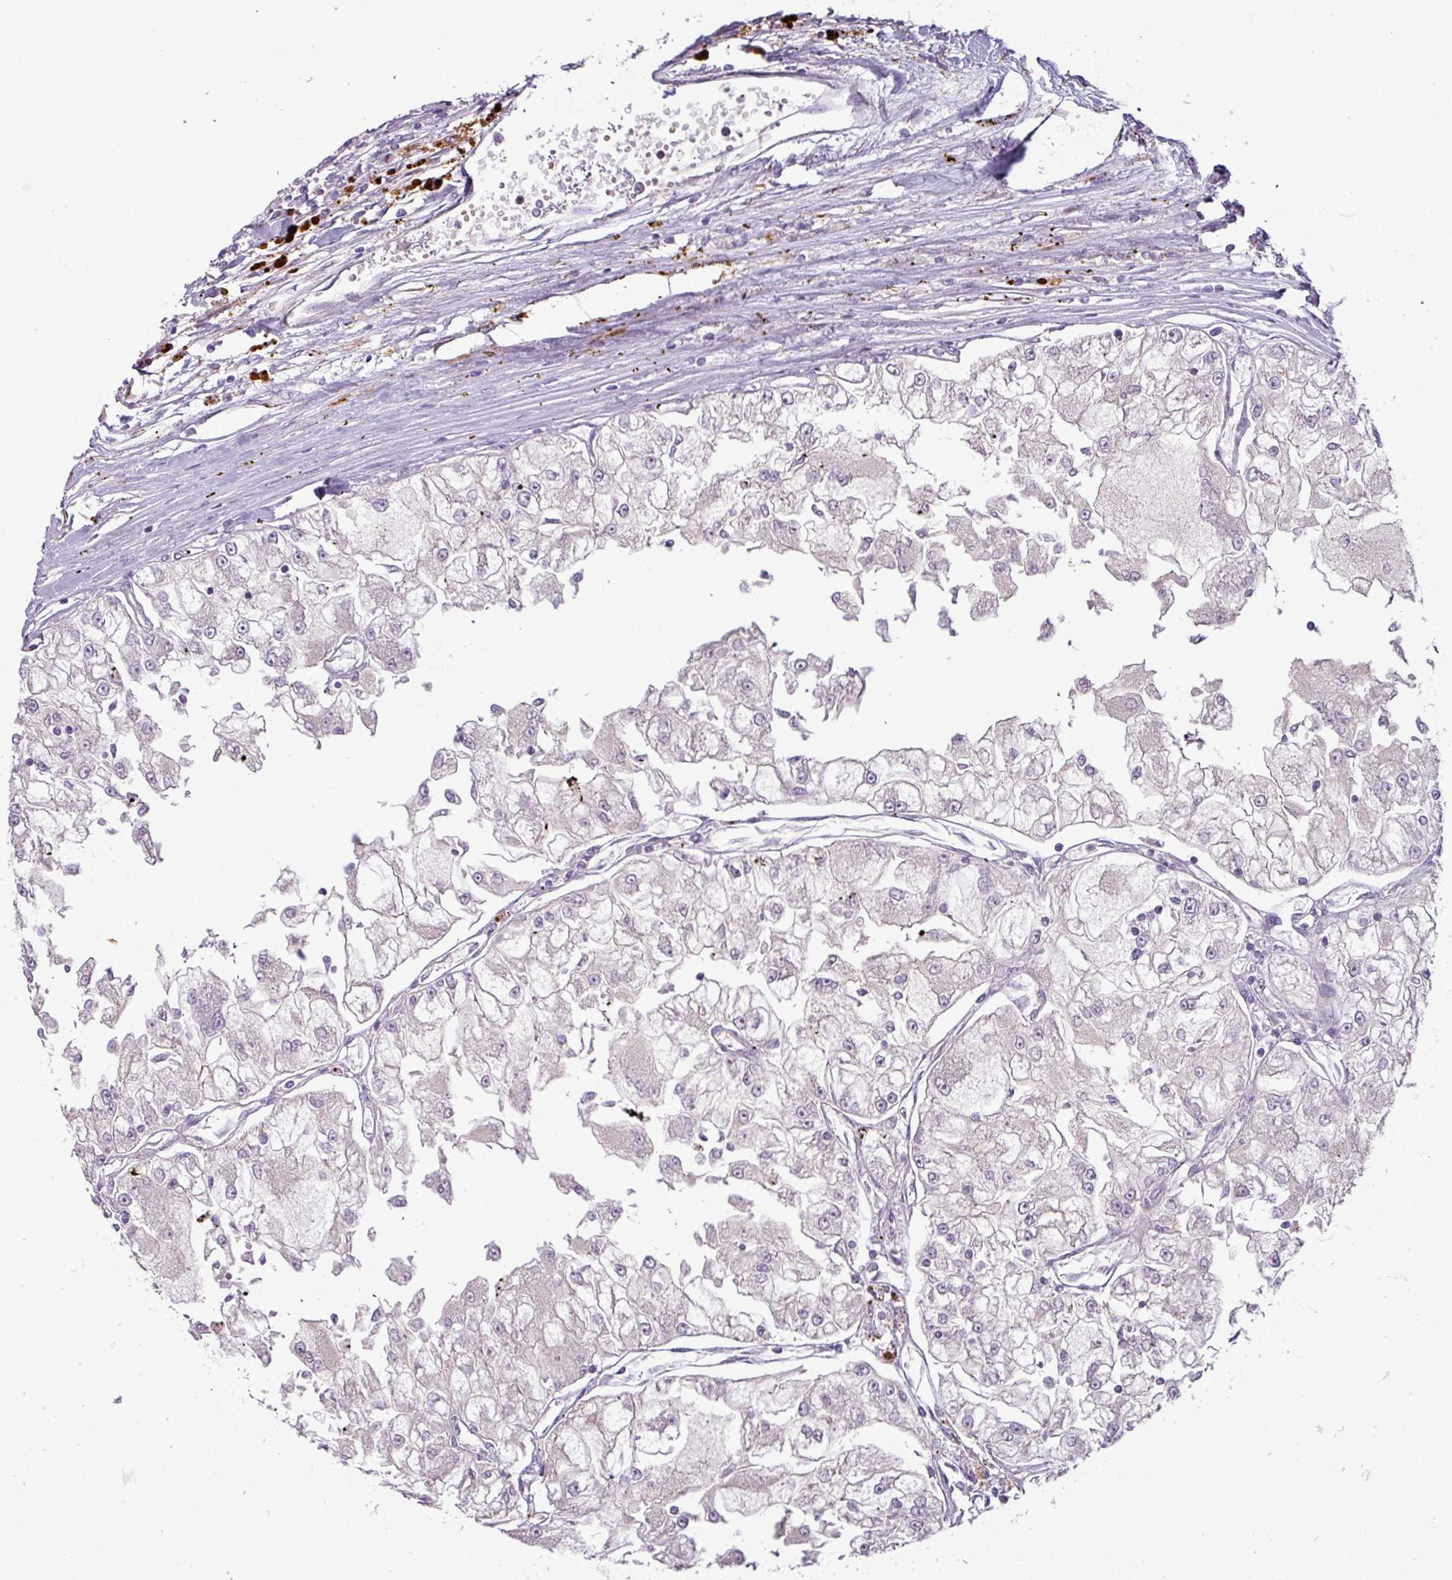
{"staining": {"intensity": "negative", "quantity": "none", "location": "none"}, "tissue": "renal cancer", "cell_type": "Tumor cells", "image_type": "cancer", "snomed": [{"axis": "morphology", "description": "Adenocarcinoma, NOS"}, {"axis": "topography", "description": "Kidney"}], "caption": "IHC micrograph of neoplastic tissue: renal cancer (adenocarcinoma) stained with DAB reveals no significant protein staining in tumor cells.", "gene": "PNMA6A", "patient": {"sex": "female", "age": 72}}